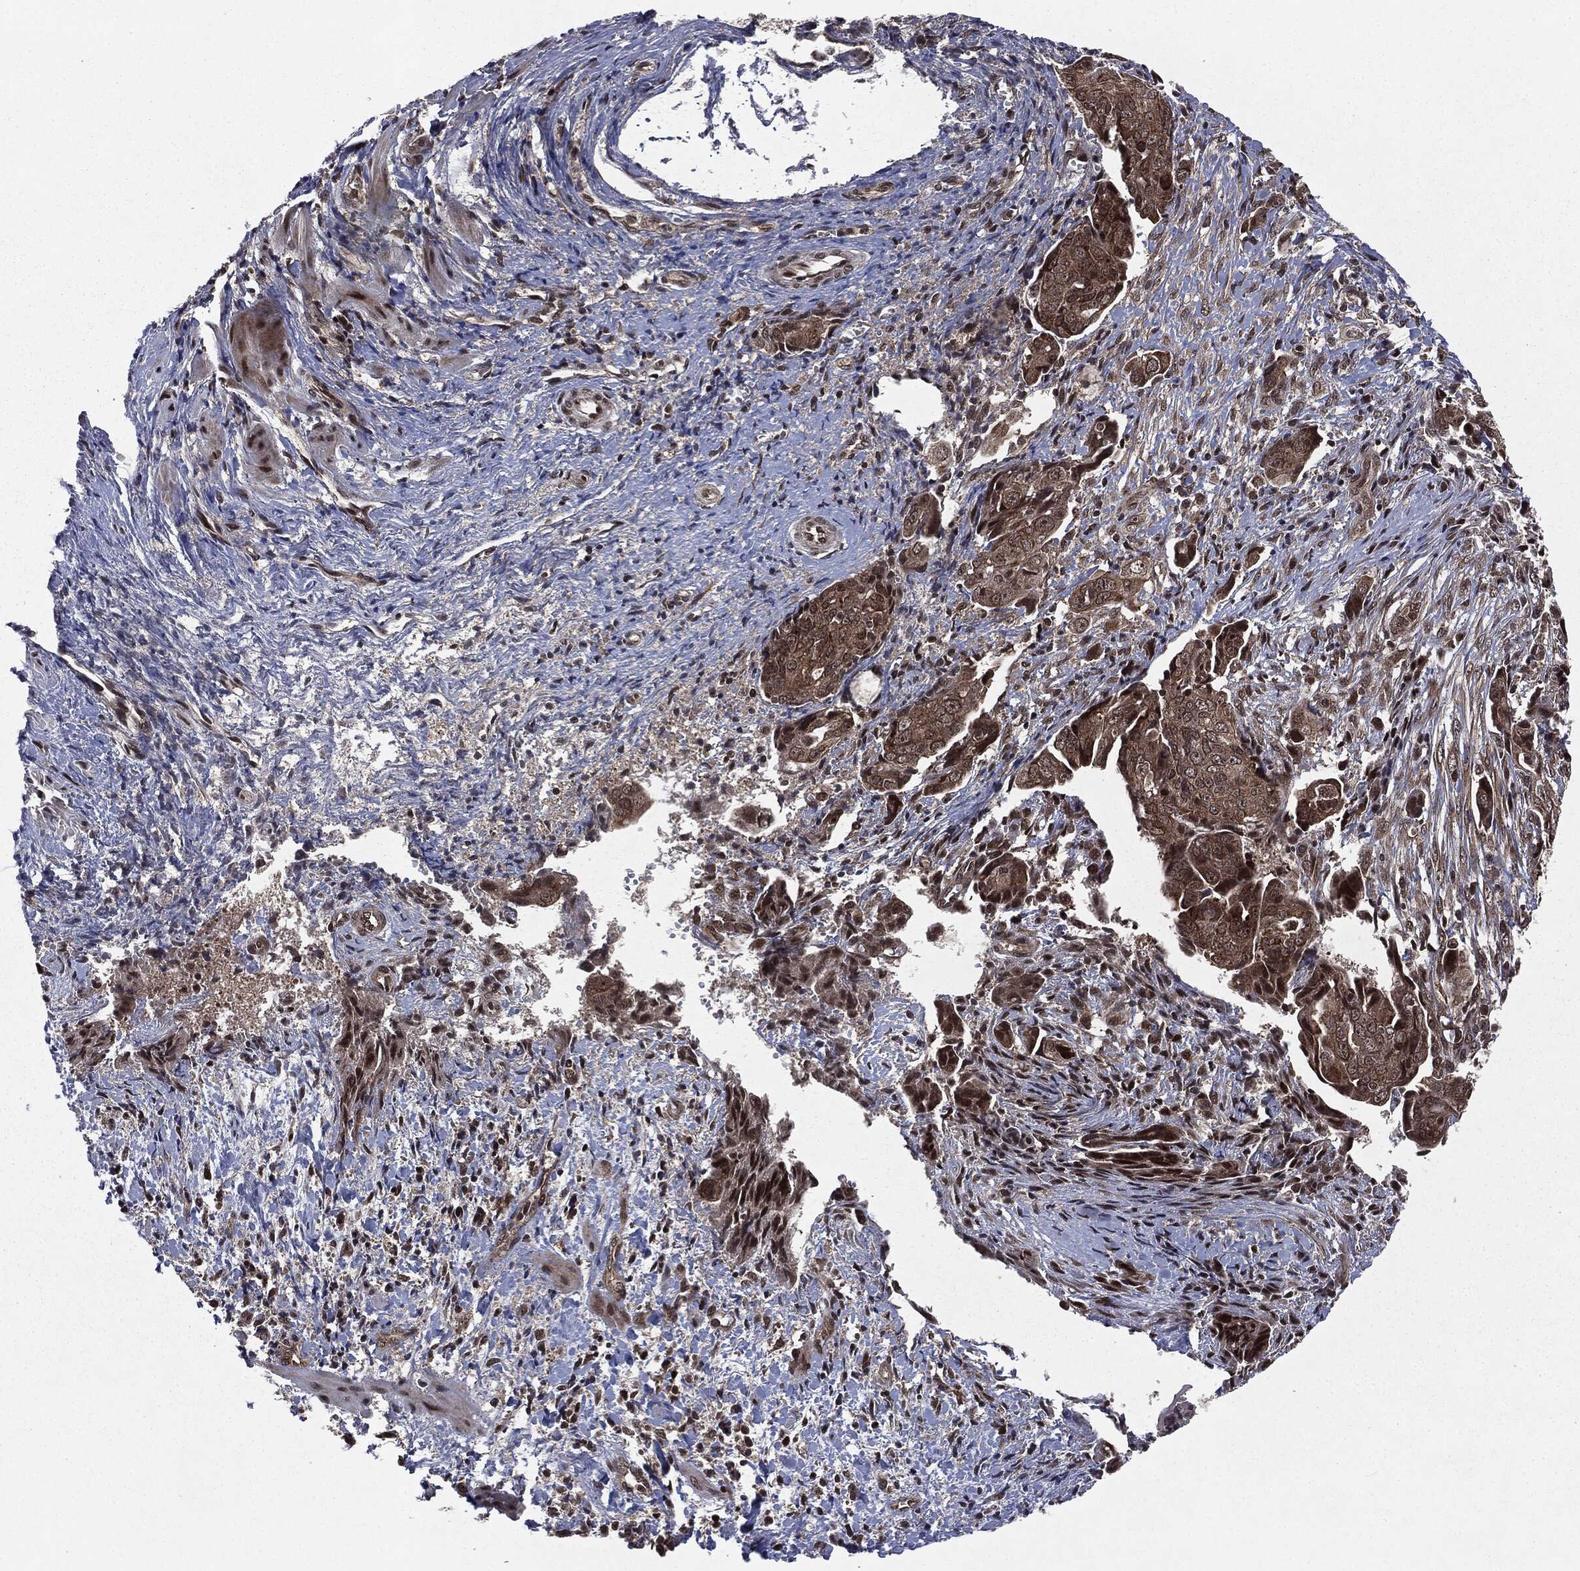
{"staining": {"intensity": "strong", "quantity": "25%-75%", "location": "cytoplasmic/membranous,nuclear"}, "tissue": "ovarian cancer", "cell_type": "Tumor cells", "image_type": "cancer", "snomed": [{"axis": "morphology", "description": "Carcinoma, endometroid"}, {"axis": "topography", "description": "Ovary"}], "caption": "Tumor cells reveal high levels of strong cytoplasmic/membranous and nuclear expression in about 25%-75% of cells in human ovarian cancer.", "gene": "STAU2", "patient": {"sex": "female", "age": 70}}